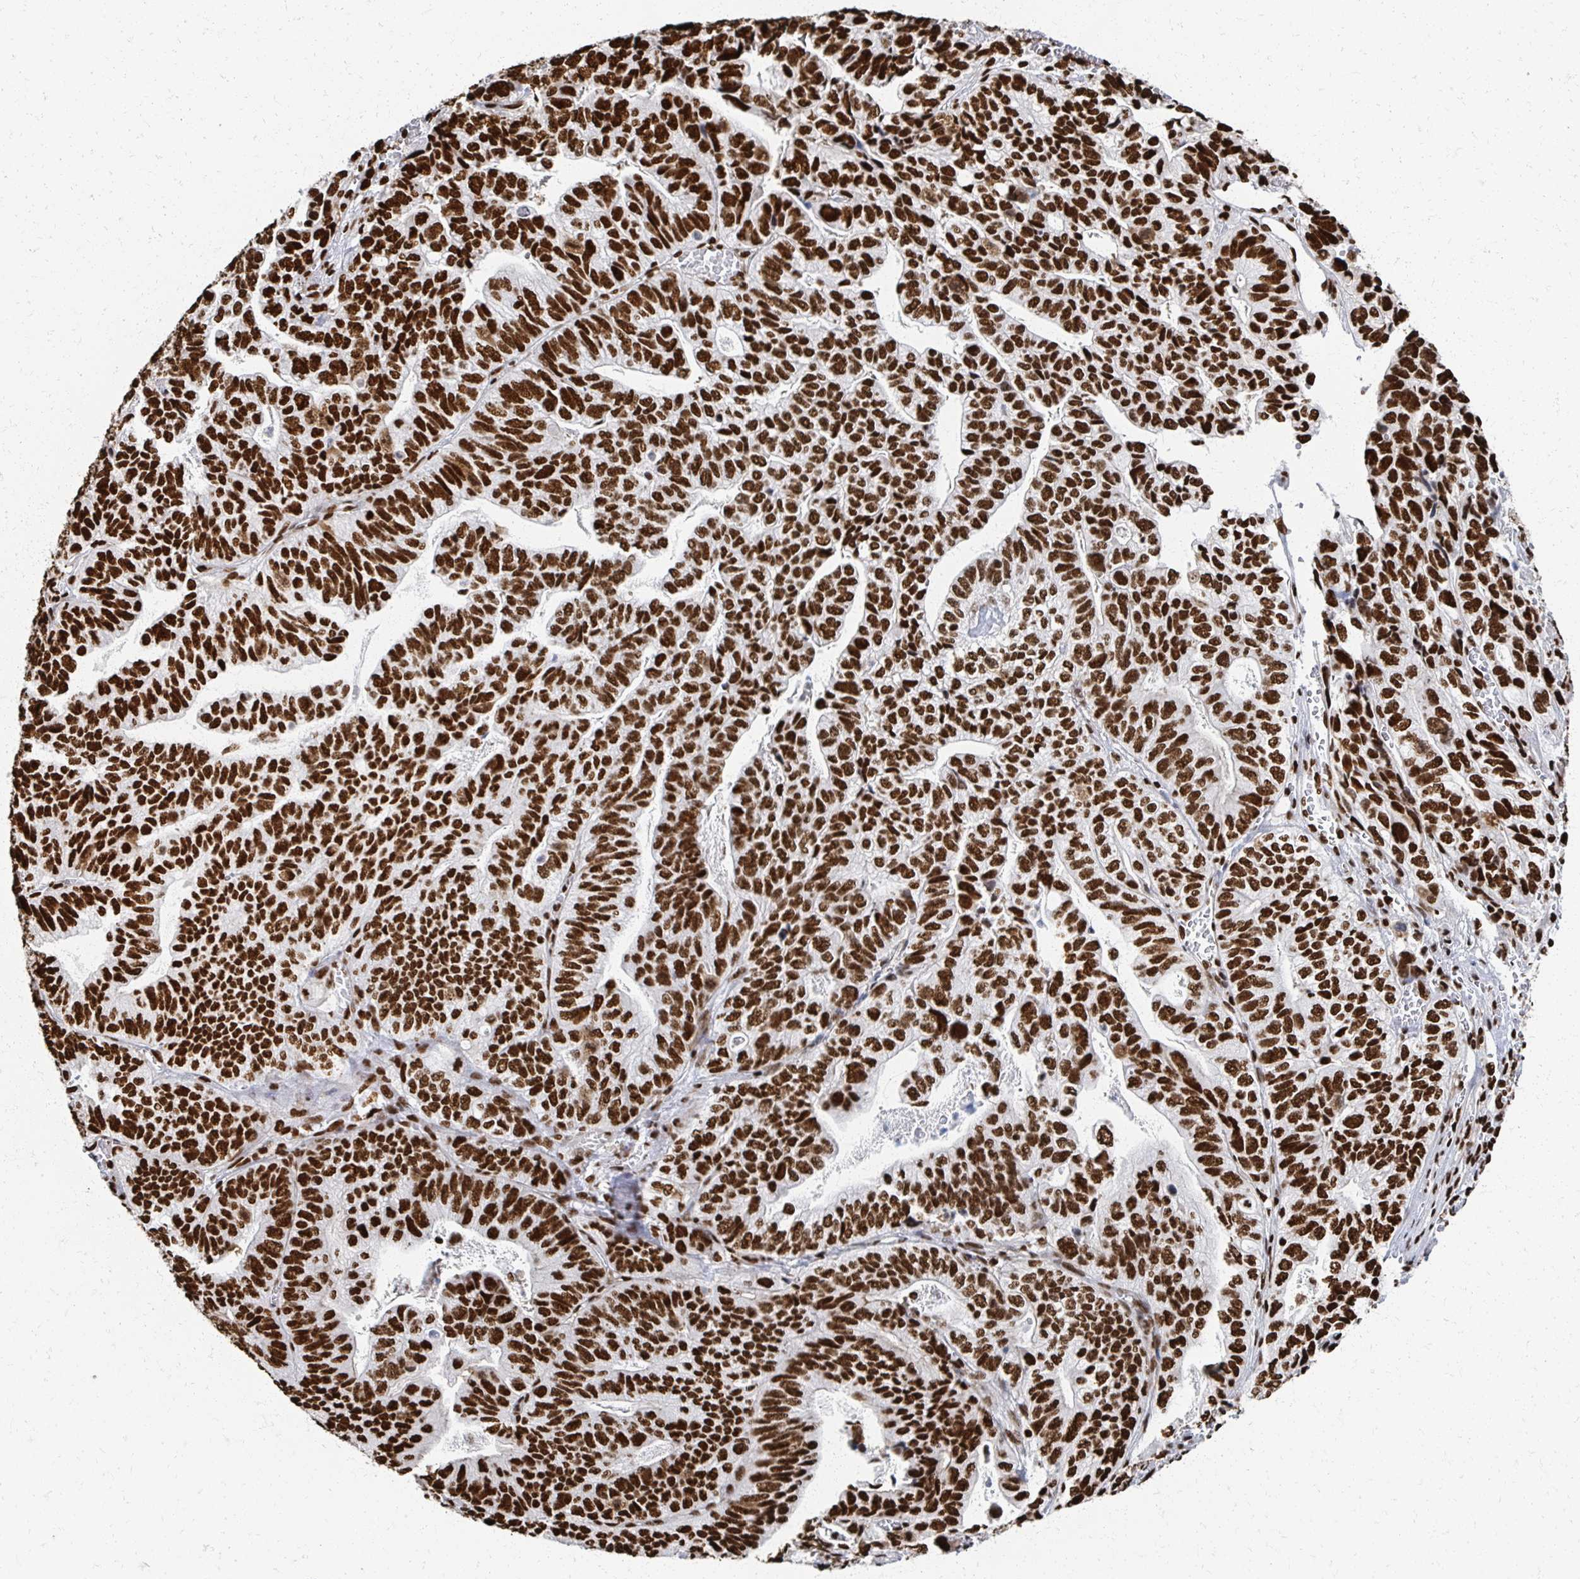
{"staining": {"intensity": "strong", "quantity": ">75%", "location": "nuclear"}, "tissue": "stomach cancer", "cell_type": "Tumor cells", "image_type": "cancer", "snomed": [{"axis": "morphology", "description": "Adenocarcinoma, NOS"}, {"axis": "topography", "description": "Stomach, upper"}], "caption": "Immunohistochemistry (IHC) (DAB) staining of human stomach cancer reveals strong nuclear protein positivity in approximately >75% of tumor cells.", "gene": "RBBP7", "patient": {"sex": "female", "age": 67}}